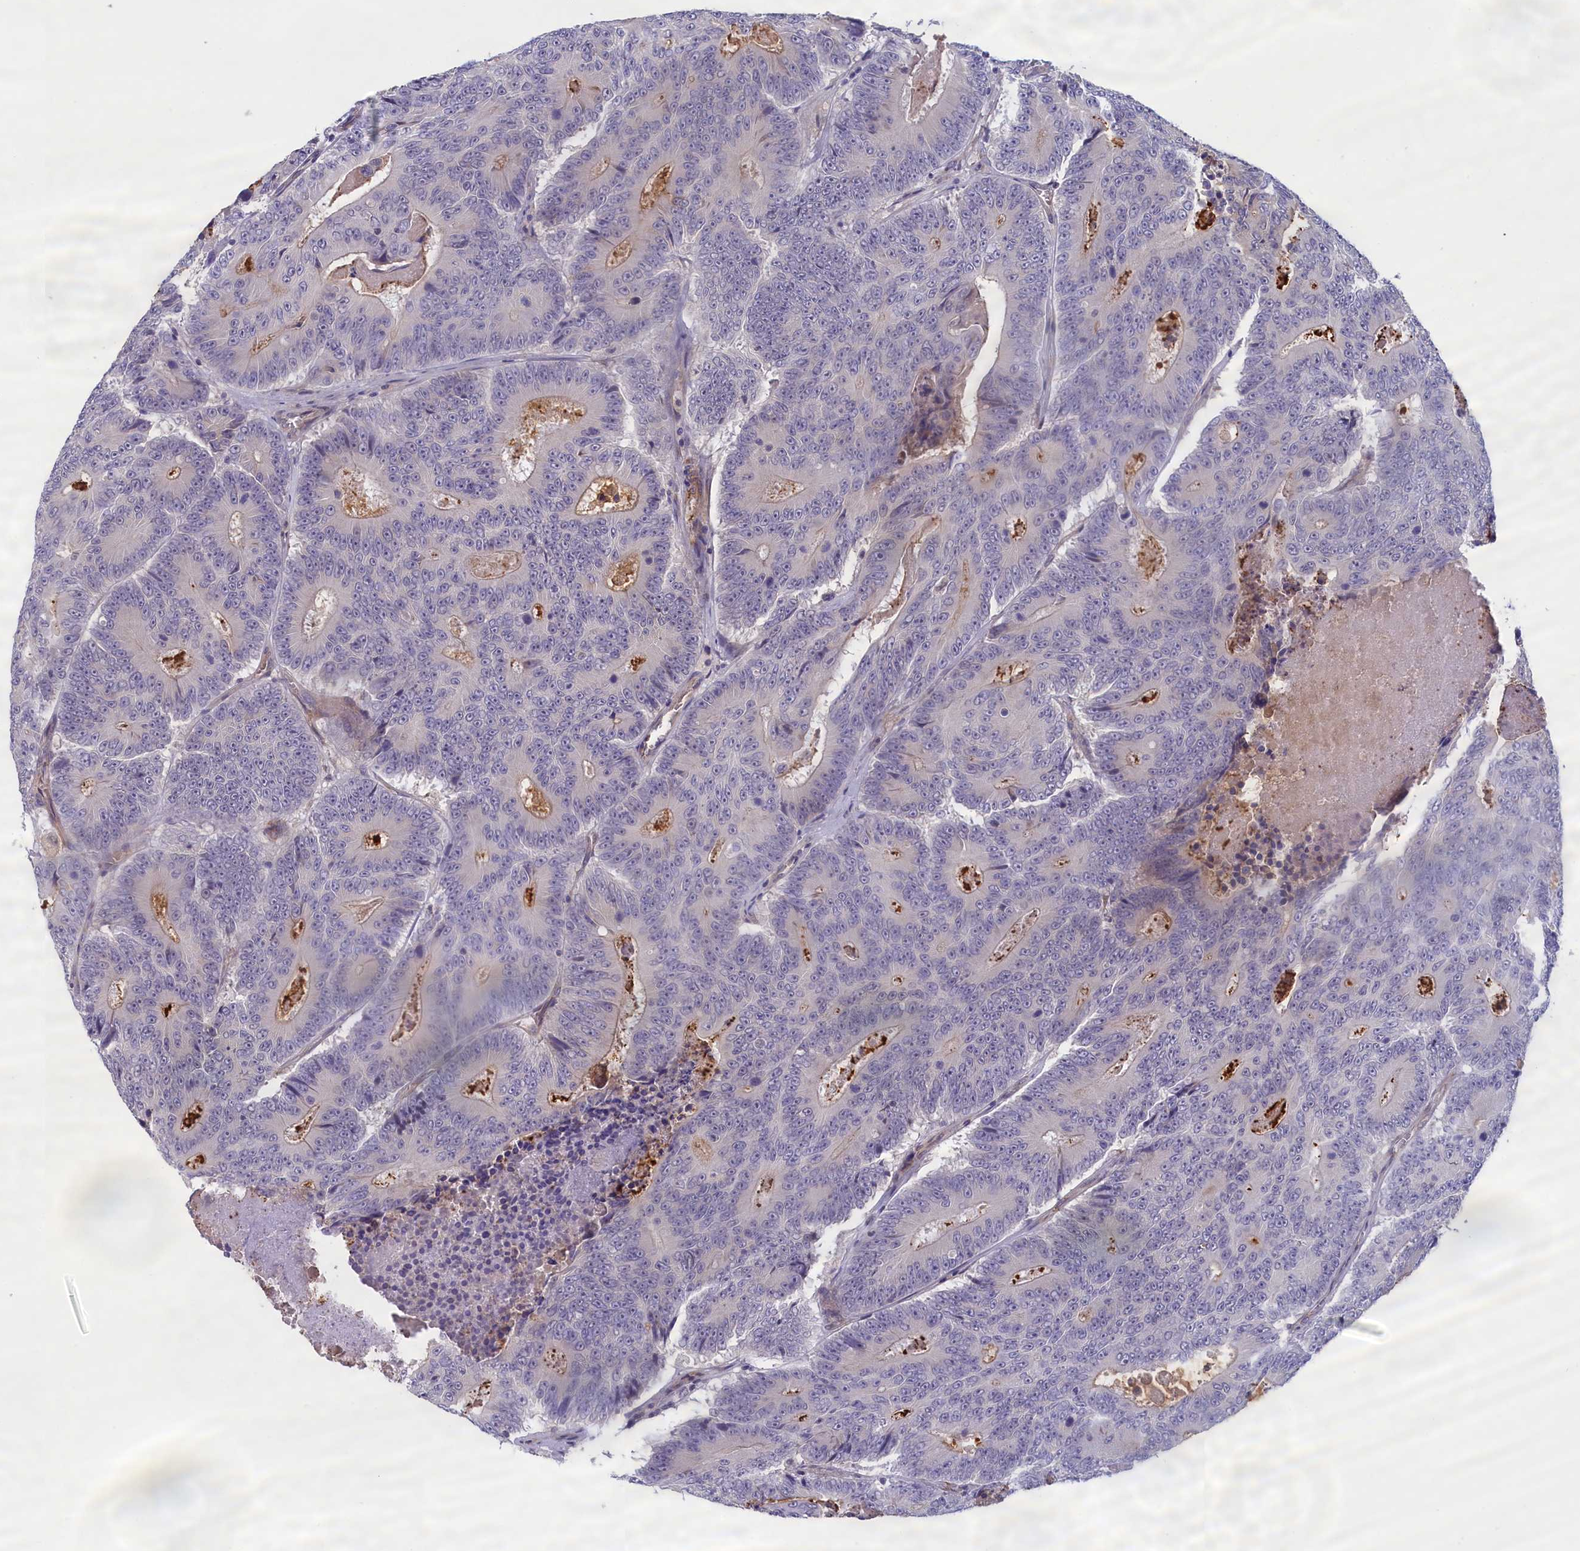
{"staining": {"intensity": "negative", "quantity": "none", "location": "none"}, "tissue": "colorectal cancer", "cell_type": "Tumor cells", "image_type": "cancer", "snomed": [{"axis": "morphology", "description": "Adenocarcinoma, NOS"}, {"axis": "topography", "description": "Colon"}], "caption": "IHC image of neoplastic tissue: human colorectal adenocarcinoma stained with DAB demonstrates no significant protein staining in tumor cells.", "gene": "IGFALS", "patient": {"sex": "male", "age": 83}}